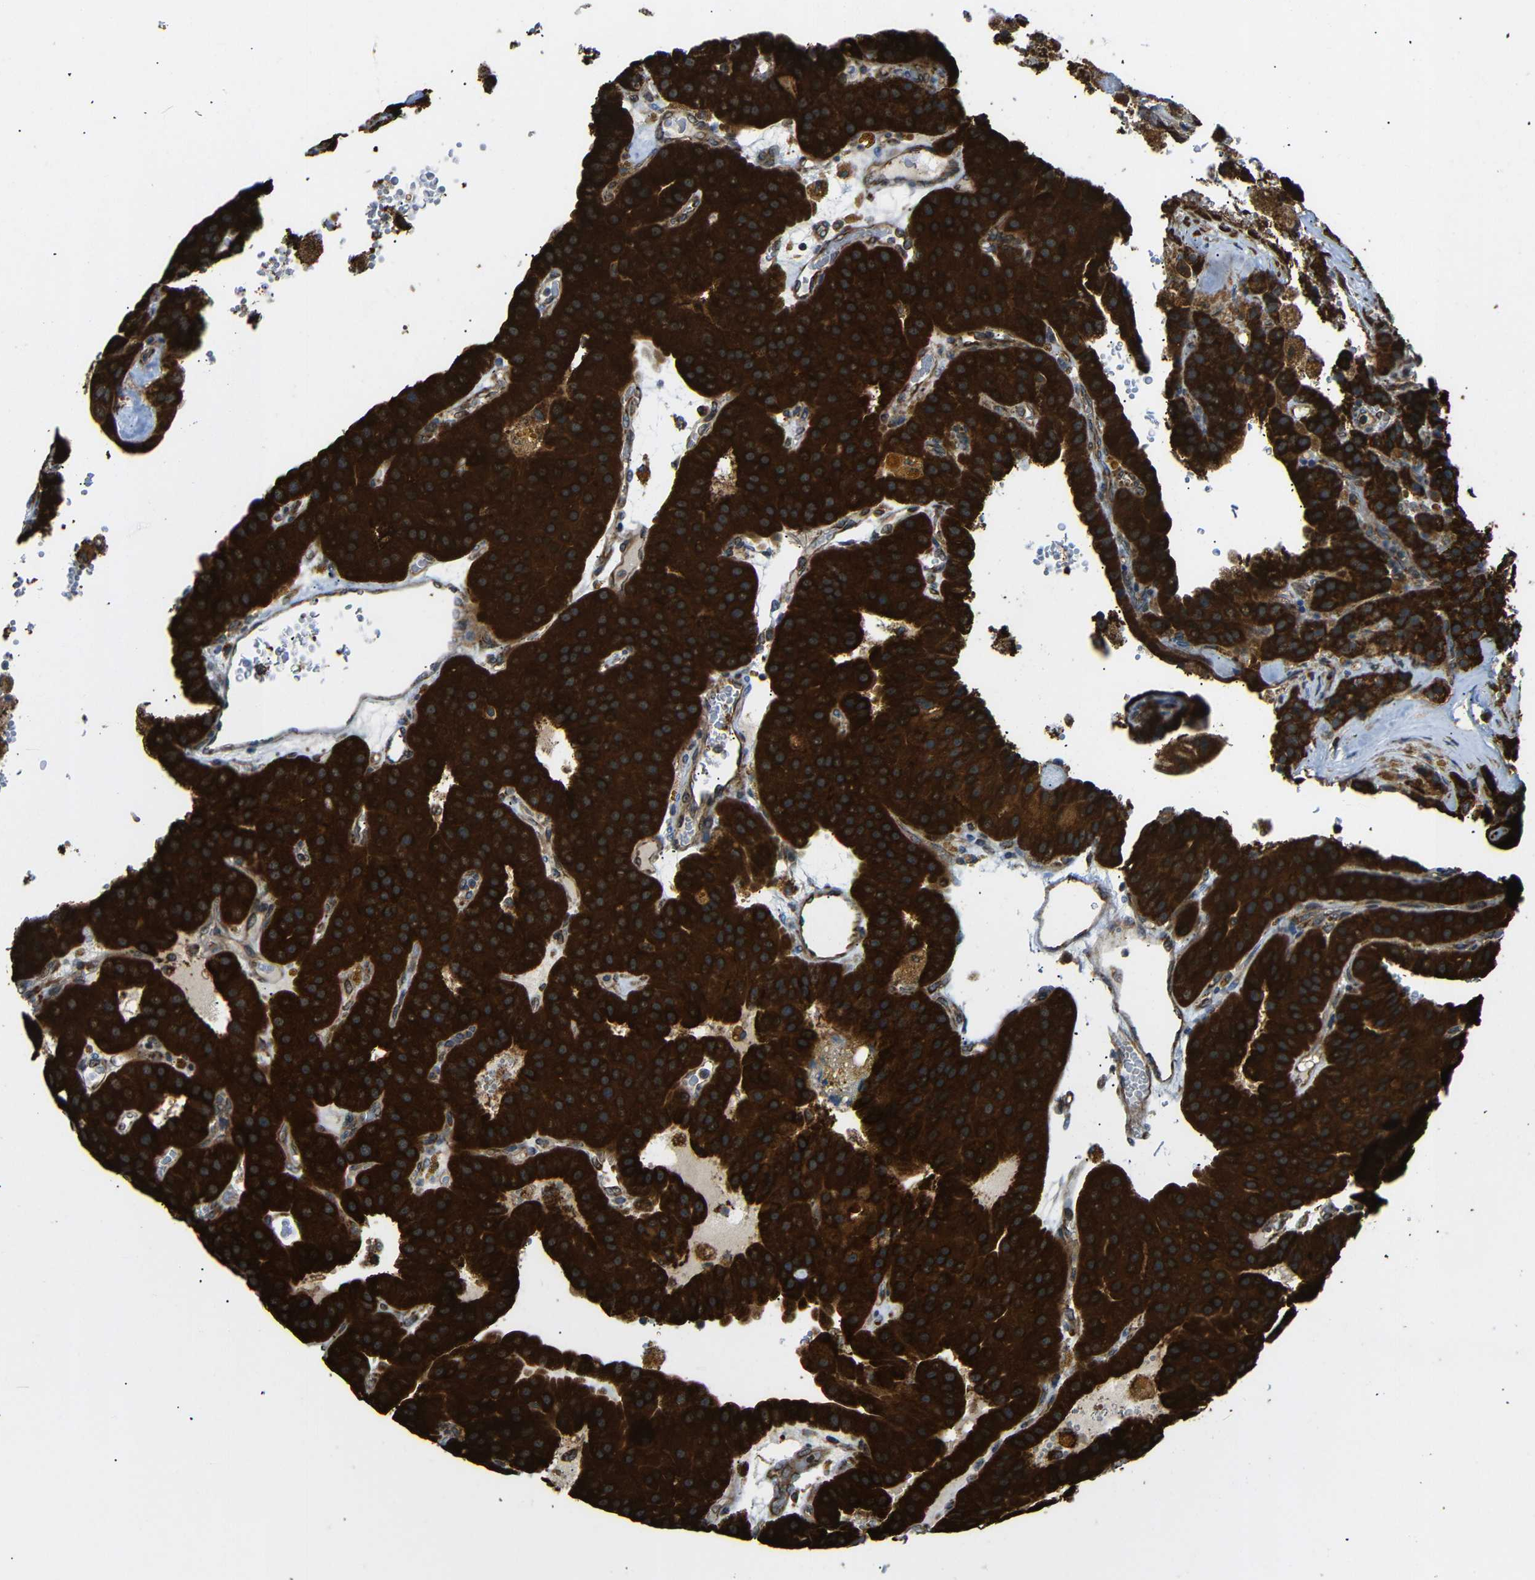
{"staining": {"intensity": "strong", "quantity": ">75%", "location": "cytoplasmic/membranous"}, "tissue": "parathyroid gland", "cell_type": "Glandular cells", "image_type": "normal", "snomed": [{"axis": "morphology", "description": "Normal tissue, NOS"}, {"axis": "morphology", "description": "Adenoma, NOS"}, {"axis": "topography", "description": "Parathyroid gland"}], "caption": "This is a photomicrograph of immunohistochemistry staining of unremarkable parathyroid gland, which shows strong expression in the cytoplasmic/membranous of glandular cells.", "gene": "KANK4", "patient": {"sex": "female", "age": 86}}